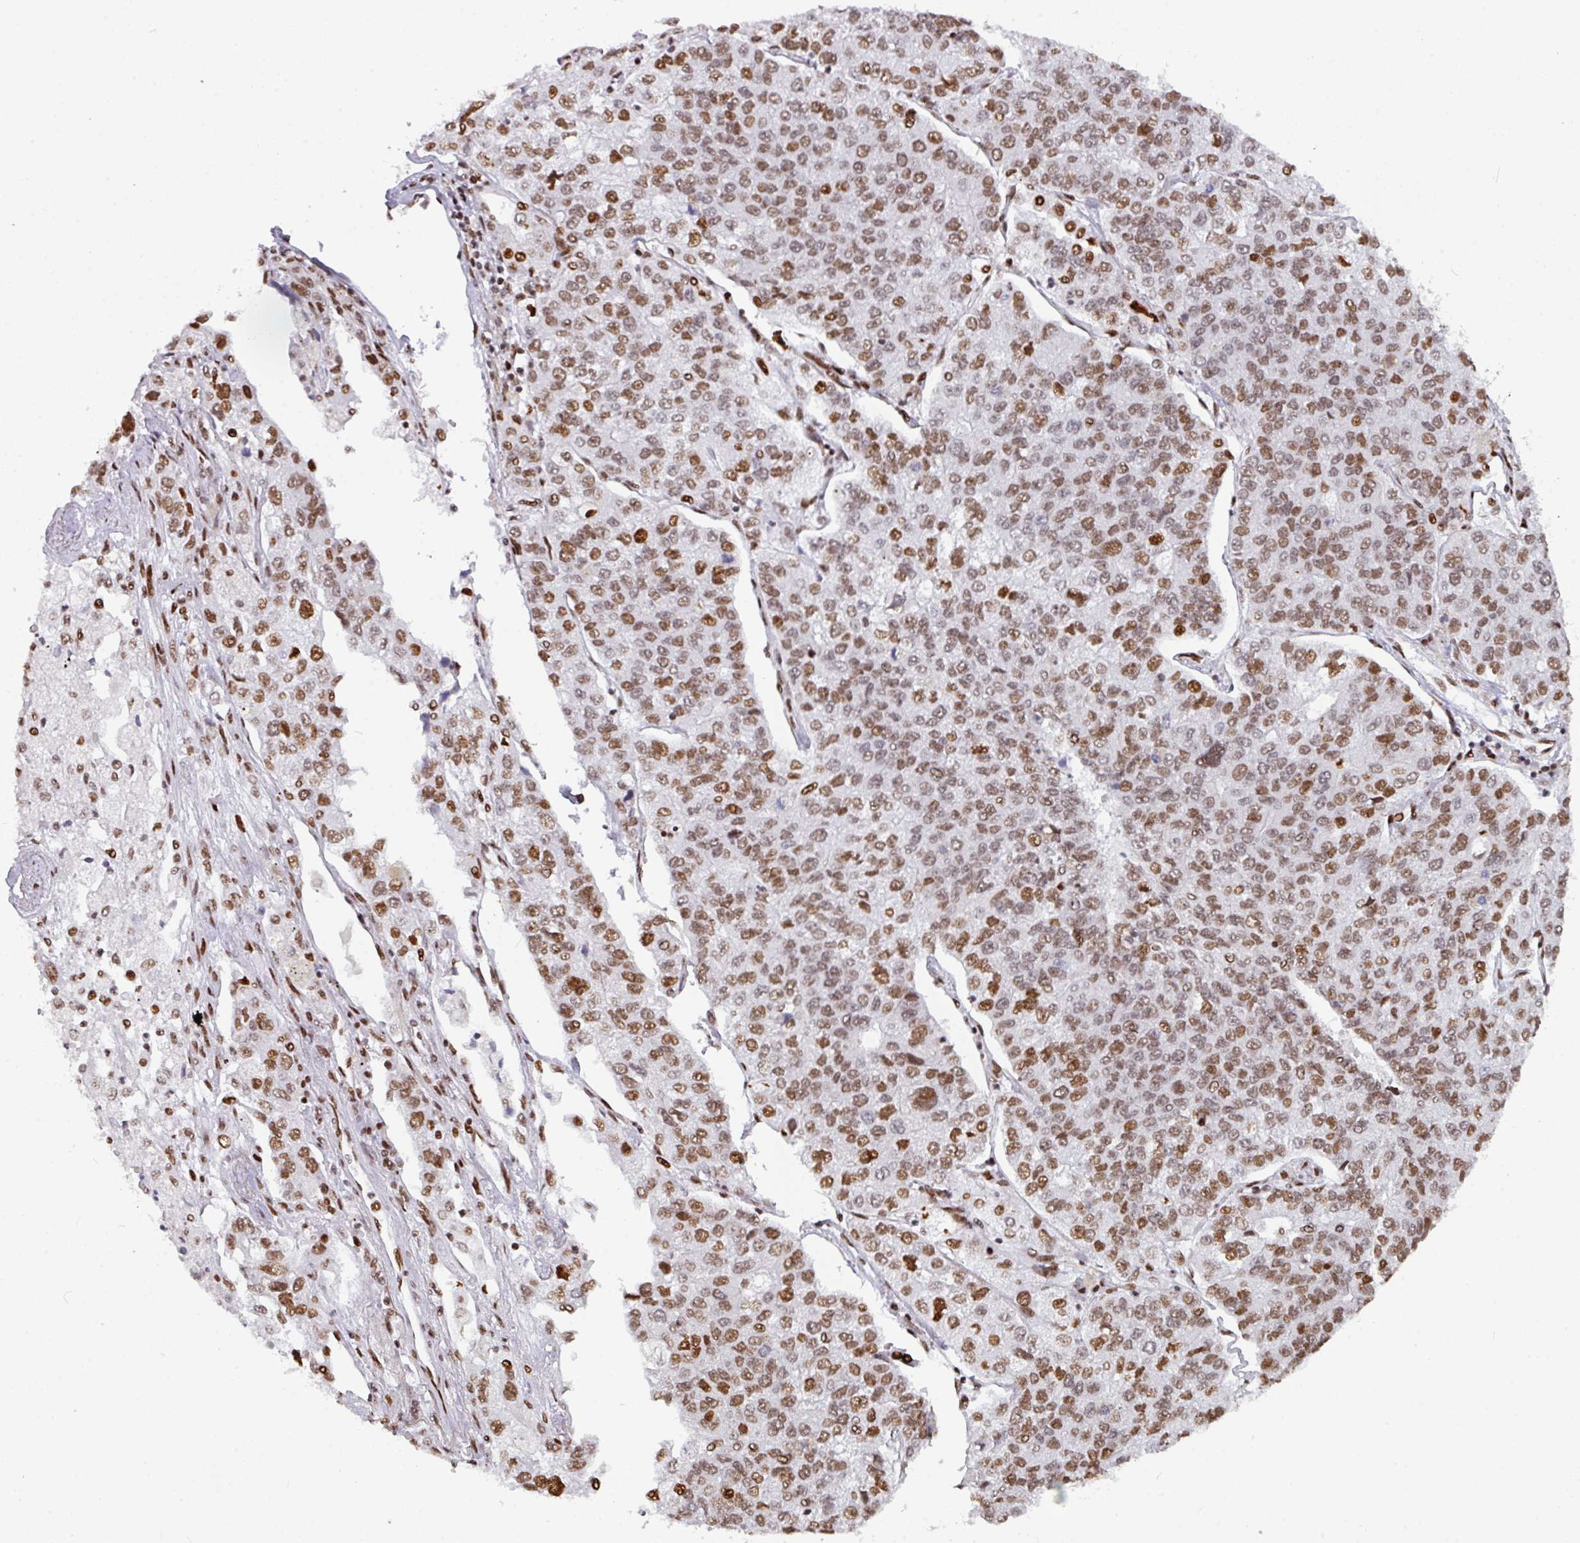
{"staining": {"intensity": "moderate", "quantity": ">75%", "location": "nuclear"}, "tissue": "lung cancer", "cell_type": "Tumor cells", "image_type": "cancer", "snomed": [{"axis": "morphology", "description": "Adenocarcinoma, NOS"}, {"axis": "topography", "description": "Lung"}], "caption": "Immunohistochemical staining of lung cancer (adenocarcinoma) demonstrates moderate nuclear protein expression in approximately >75% of tumor cells.", "gene": "CLP1", "patient": {"sex": "male", "age": 49}}